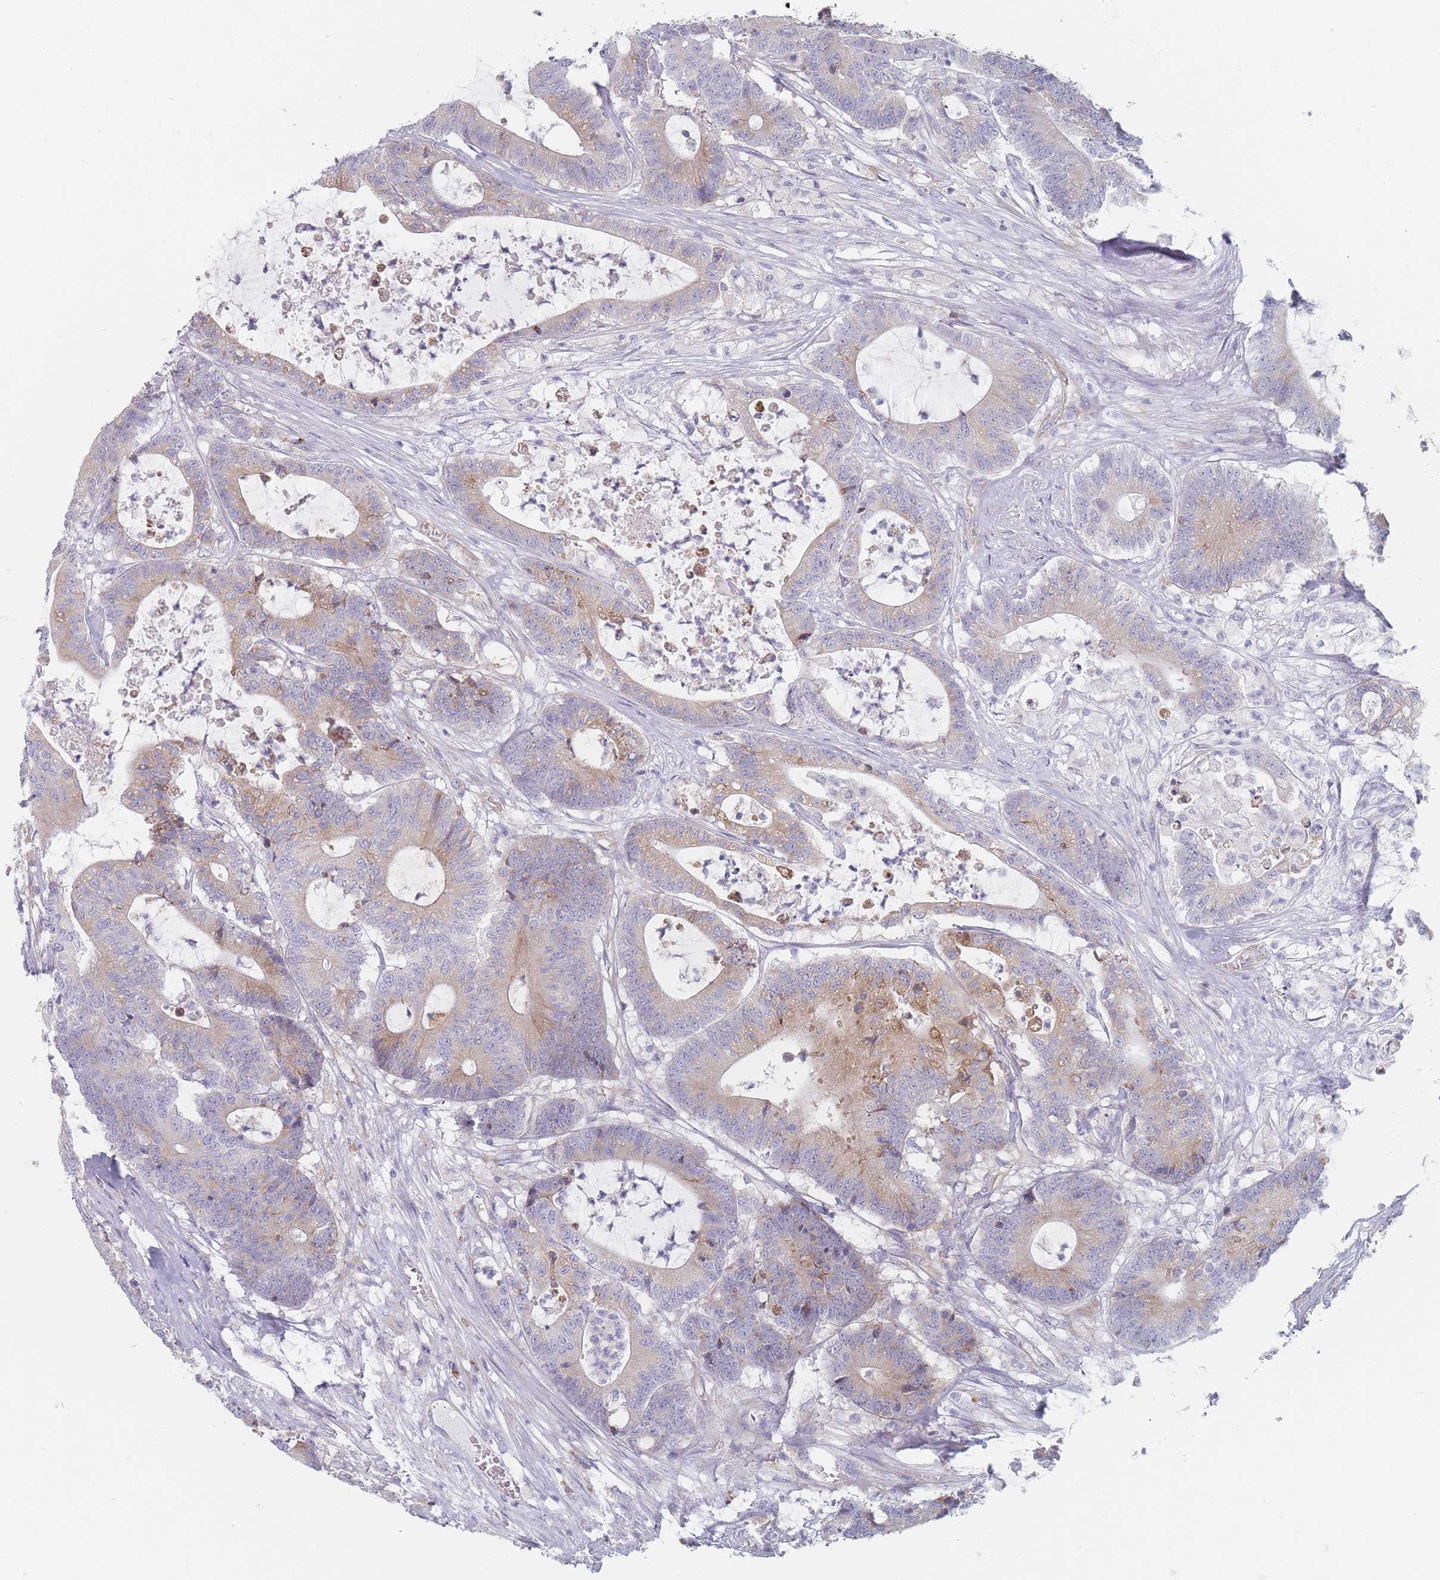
{"staining": {"intensity": "moderate", "quantity": "<25%", "location": "cytoplasmic/membranous"}, "tissue": "colorectal cancer", "cell_type": "Tumor cells", "image_type": "cancer", "snomed": [{"axis": "morphology", "description": "Adenocarcinoma, NOS"}, {"axis": "topography", "description": "Colon"}], "caption": "About <25% of tumor cells in human colorectal adenocarcinoma show moderate cytoplasmic/membranous protein staining as visualized by brown immunohistochemical staining.", "gene": "ERBIN", "patient": {"sex": "female", "age": 84}}